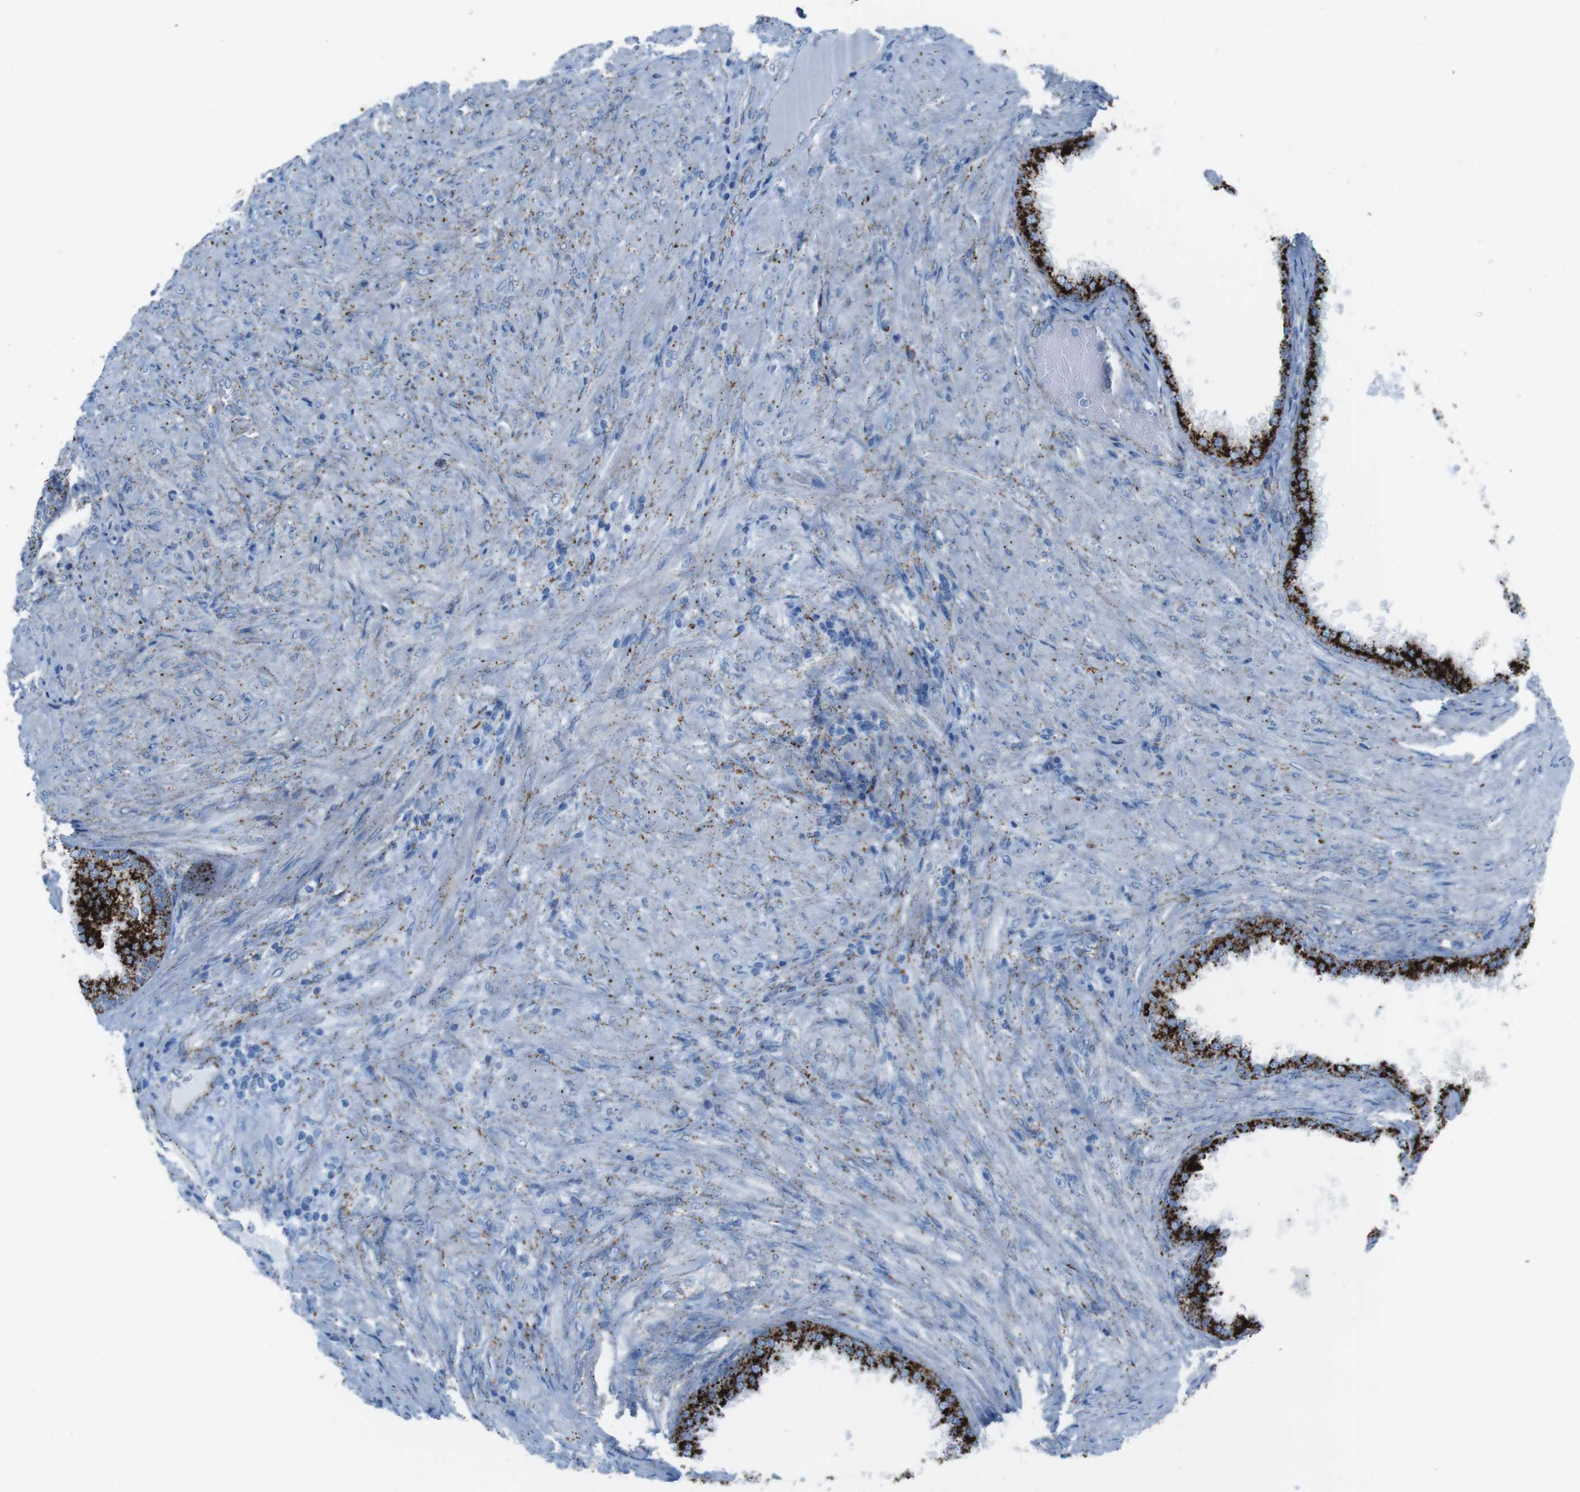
{"staining": {"intensity": "strong", "quantity": ">75%", "location": "cytoplasmic/membranous"}, "tissue": "prostate", "cell_type": "Glandular cells", "image_type": "normal", "snomed": [{"axis": "morphology", "description": "Normal tissue, NOS"}, {"axis": "topography", "description": "Prostate"}], "caption": "Brown immunohistochemical staining in benign human prostate shows strong cytoplasmic/membranous staining in approximately >75% of glandular cells. (Brightfield microscopy of DAB IHC at high magnification).", "gene": "SCARB2", "patient": {"sex": "male", "age": 76}}